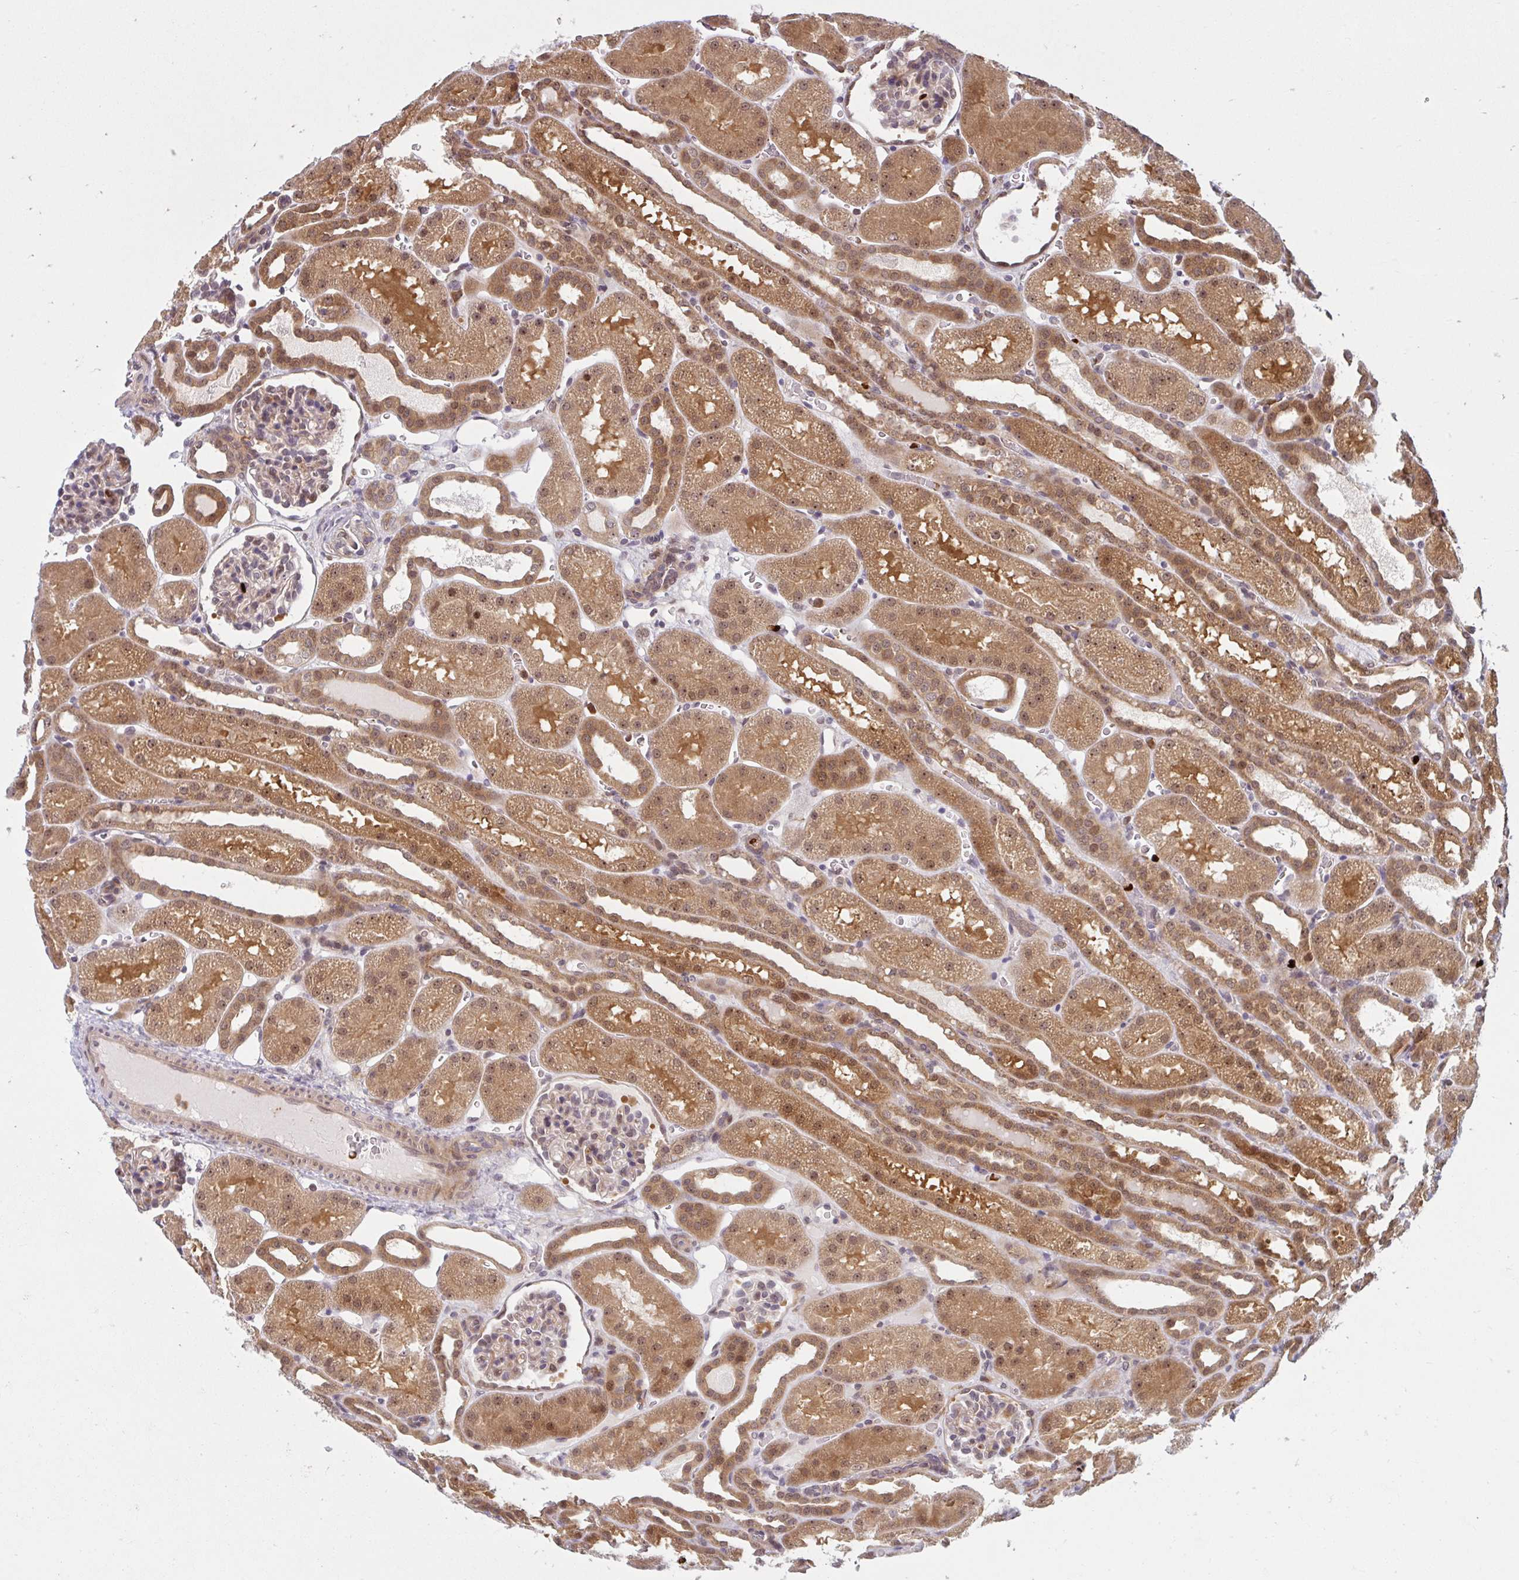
{"staining": {"intensity": "weak", "quantity": "25%-75%", "location": "cytoplasmic/membranous,nuclear"}, "tissue": "kidney", "cell_type": "Cells in glomeruli", "image_type": "normal", "snomed": [{"axis": "morphology", "description": "Normal tissue, NOS"}, {"axis": "topography", "description": "Kidney"}], "caption": "A brown stain labels weak cytoplasmic/membranous,nuclear positivity of a protein in cells in glomeruli of unremarkable human kidney. (IHC, brightfield microscopy, high magnification).", "gene": "HMBS", "patient": {"sex": "male", "age": 2}}